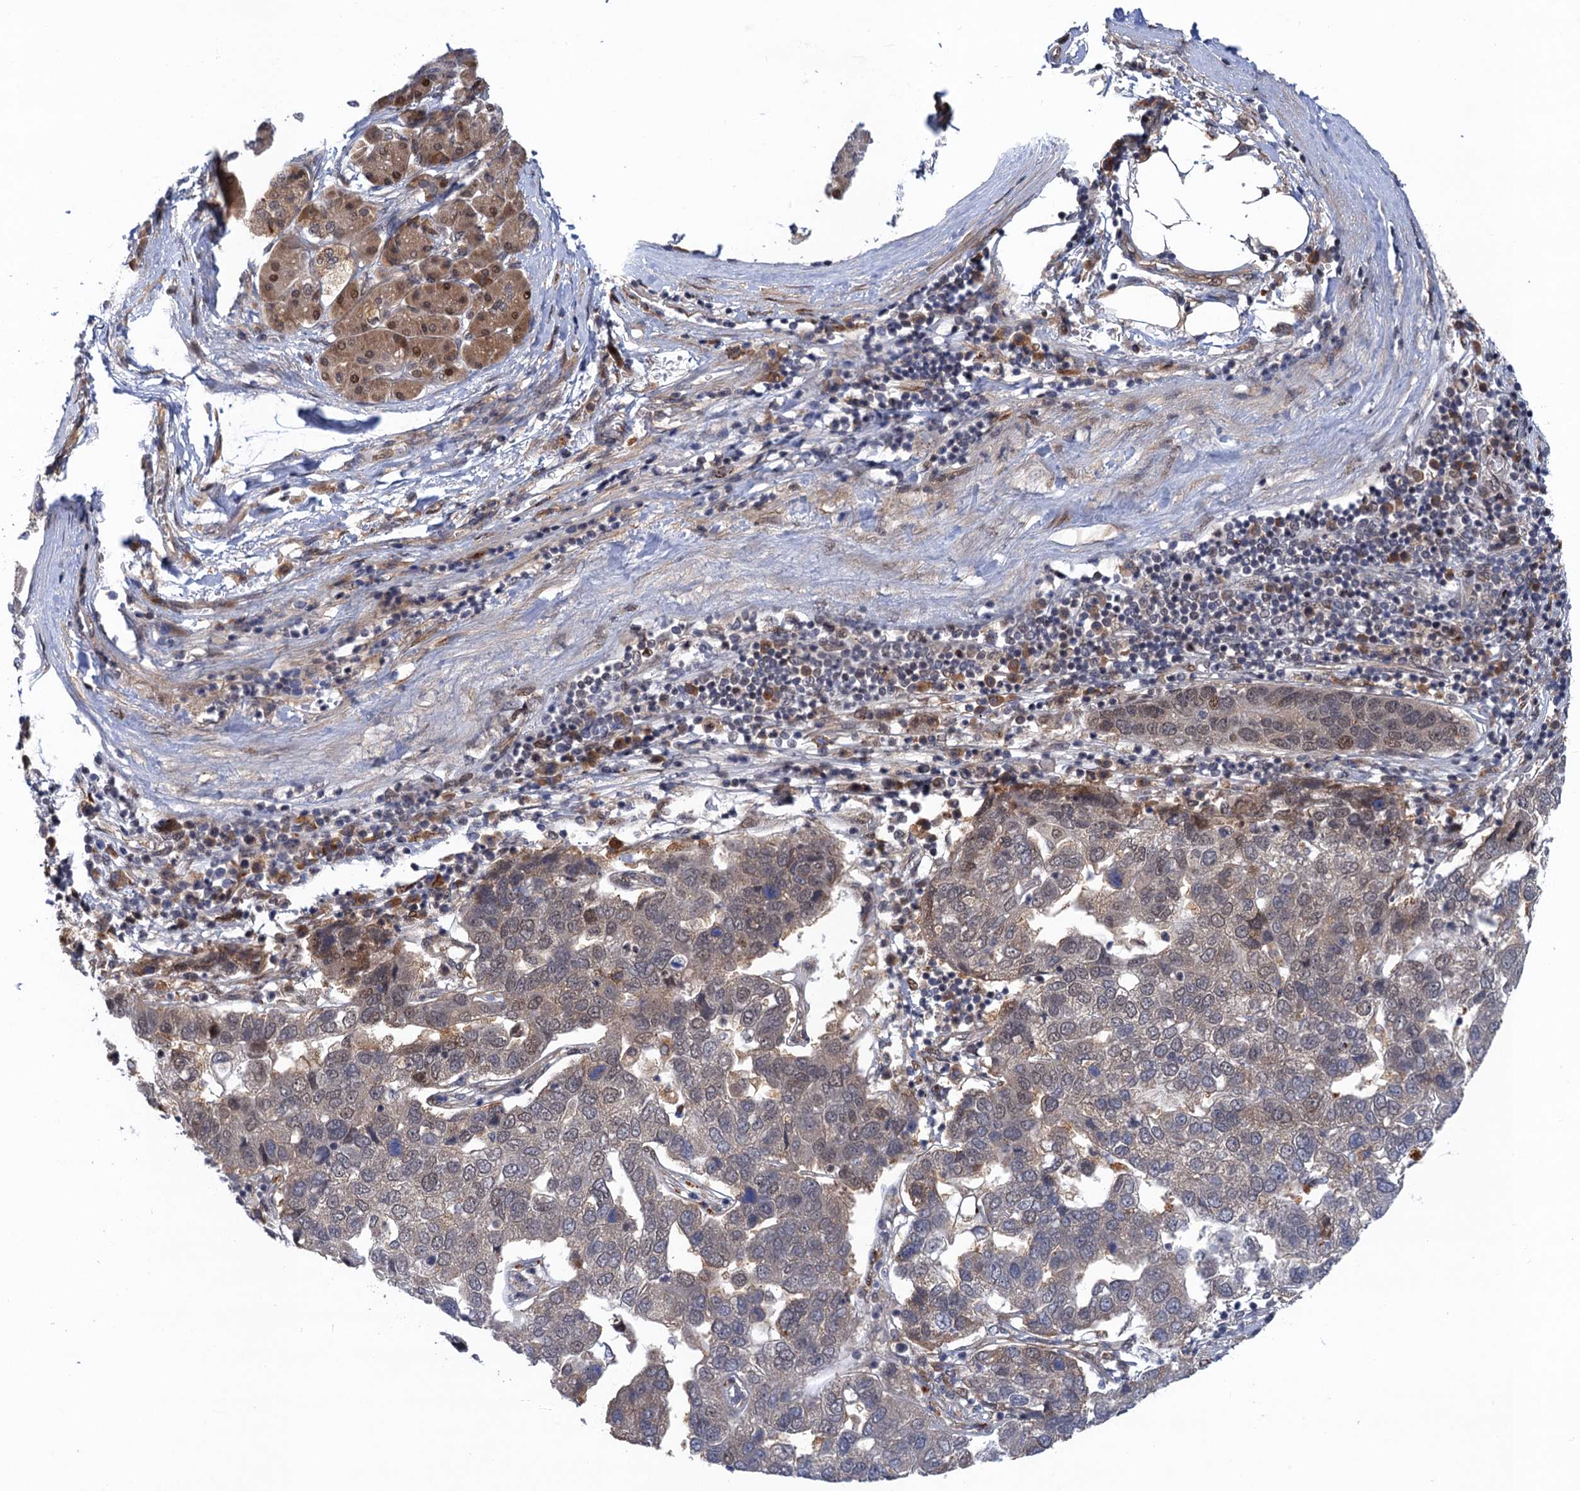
{"staining": {"intensity": "weak", "quantity": "<25%", "location": "nuclear"}, "tissue": "pancreatic cancer", "cell_type": "Tumor cells", "image_type": "cancer", "snomed": [{"axis": "morphology", "description": "Adenocarcinoma, NOS"}, {"axis": "topography", "description": "Pancreas"}], "caption": "The immunohistochemistry (IHC) micrograph has no significant positivity in tumor cells of pancreatic cancer (adenocarcinoma) tissue. Brightfield microscopy of IHC stained with DAB (brown) and hematoxylin (blue), captured at high magnification.", "gene": "NEK8", "patient": {"sex": "female", "age": 61}}